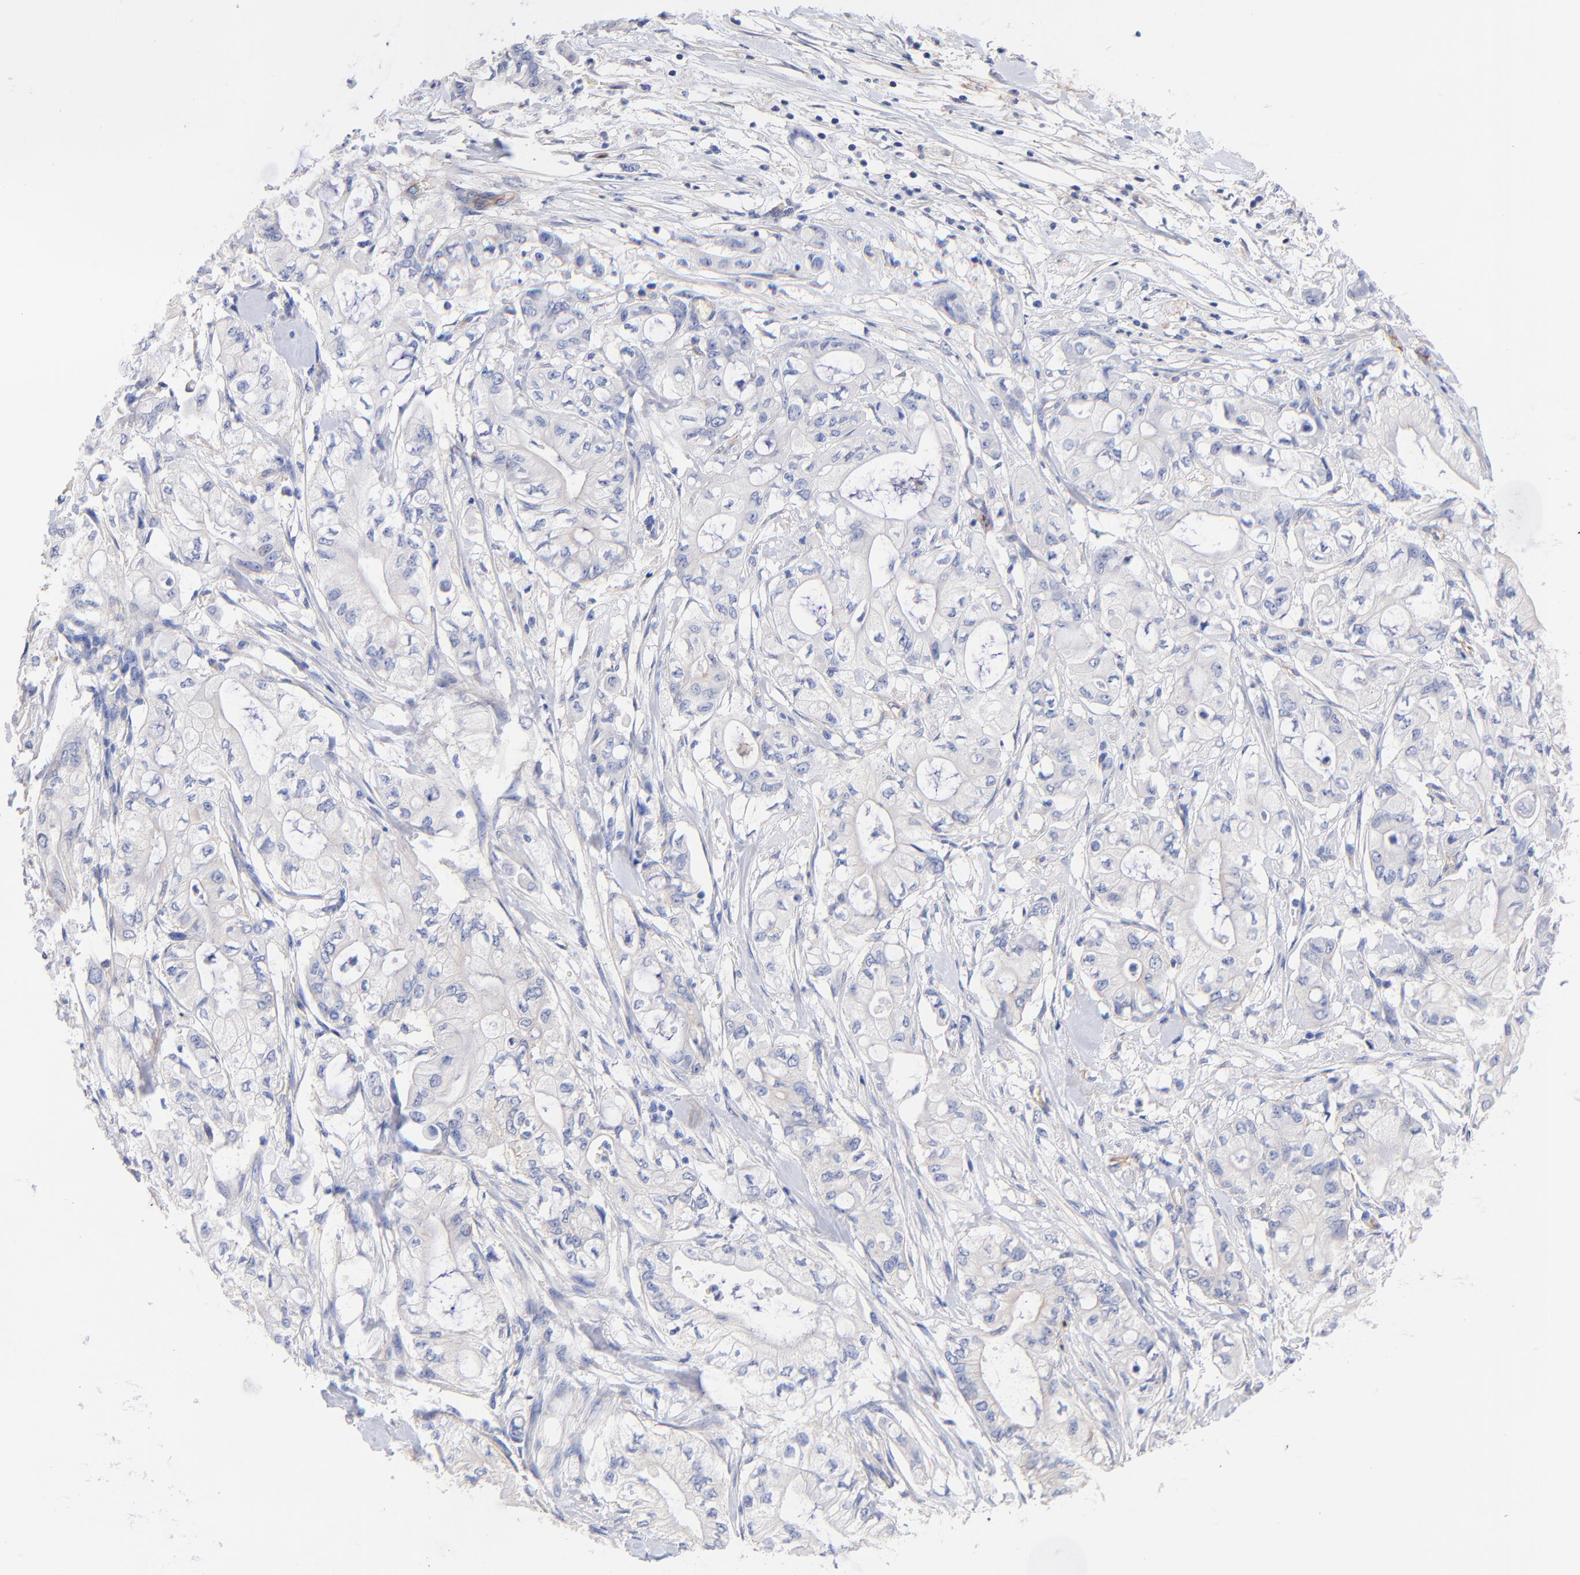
{"staining": {"intensity": "negative", "quantity": "none", "location": "none"}, "tissue": "pancreatic cancer", "cell_type": "Tumor cells", "image_type": "cancer", "snomed": [{"axis": "morphology", "description": "Adenocarcinoma, NOS"}, {"axis": "topography", "description": "Pancreas"}], "caption": "DAB (3,3'-diaminobenzidine) immunohistochemical staining of pancreatic cancer (adenocarcinoma) exhibits no significant expression in tumor cells. Brightfield microscopy of immunohistochemistry (IHC) stained with DAB (brown) and hematoxylin (blue), captured at high magnification.", "gene": "SLC44A2", "patient": {"sex": "male", "age": 79}}